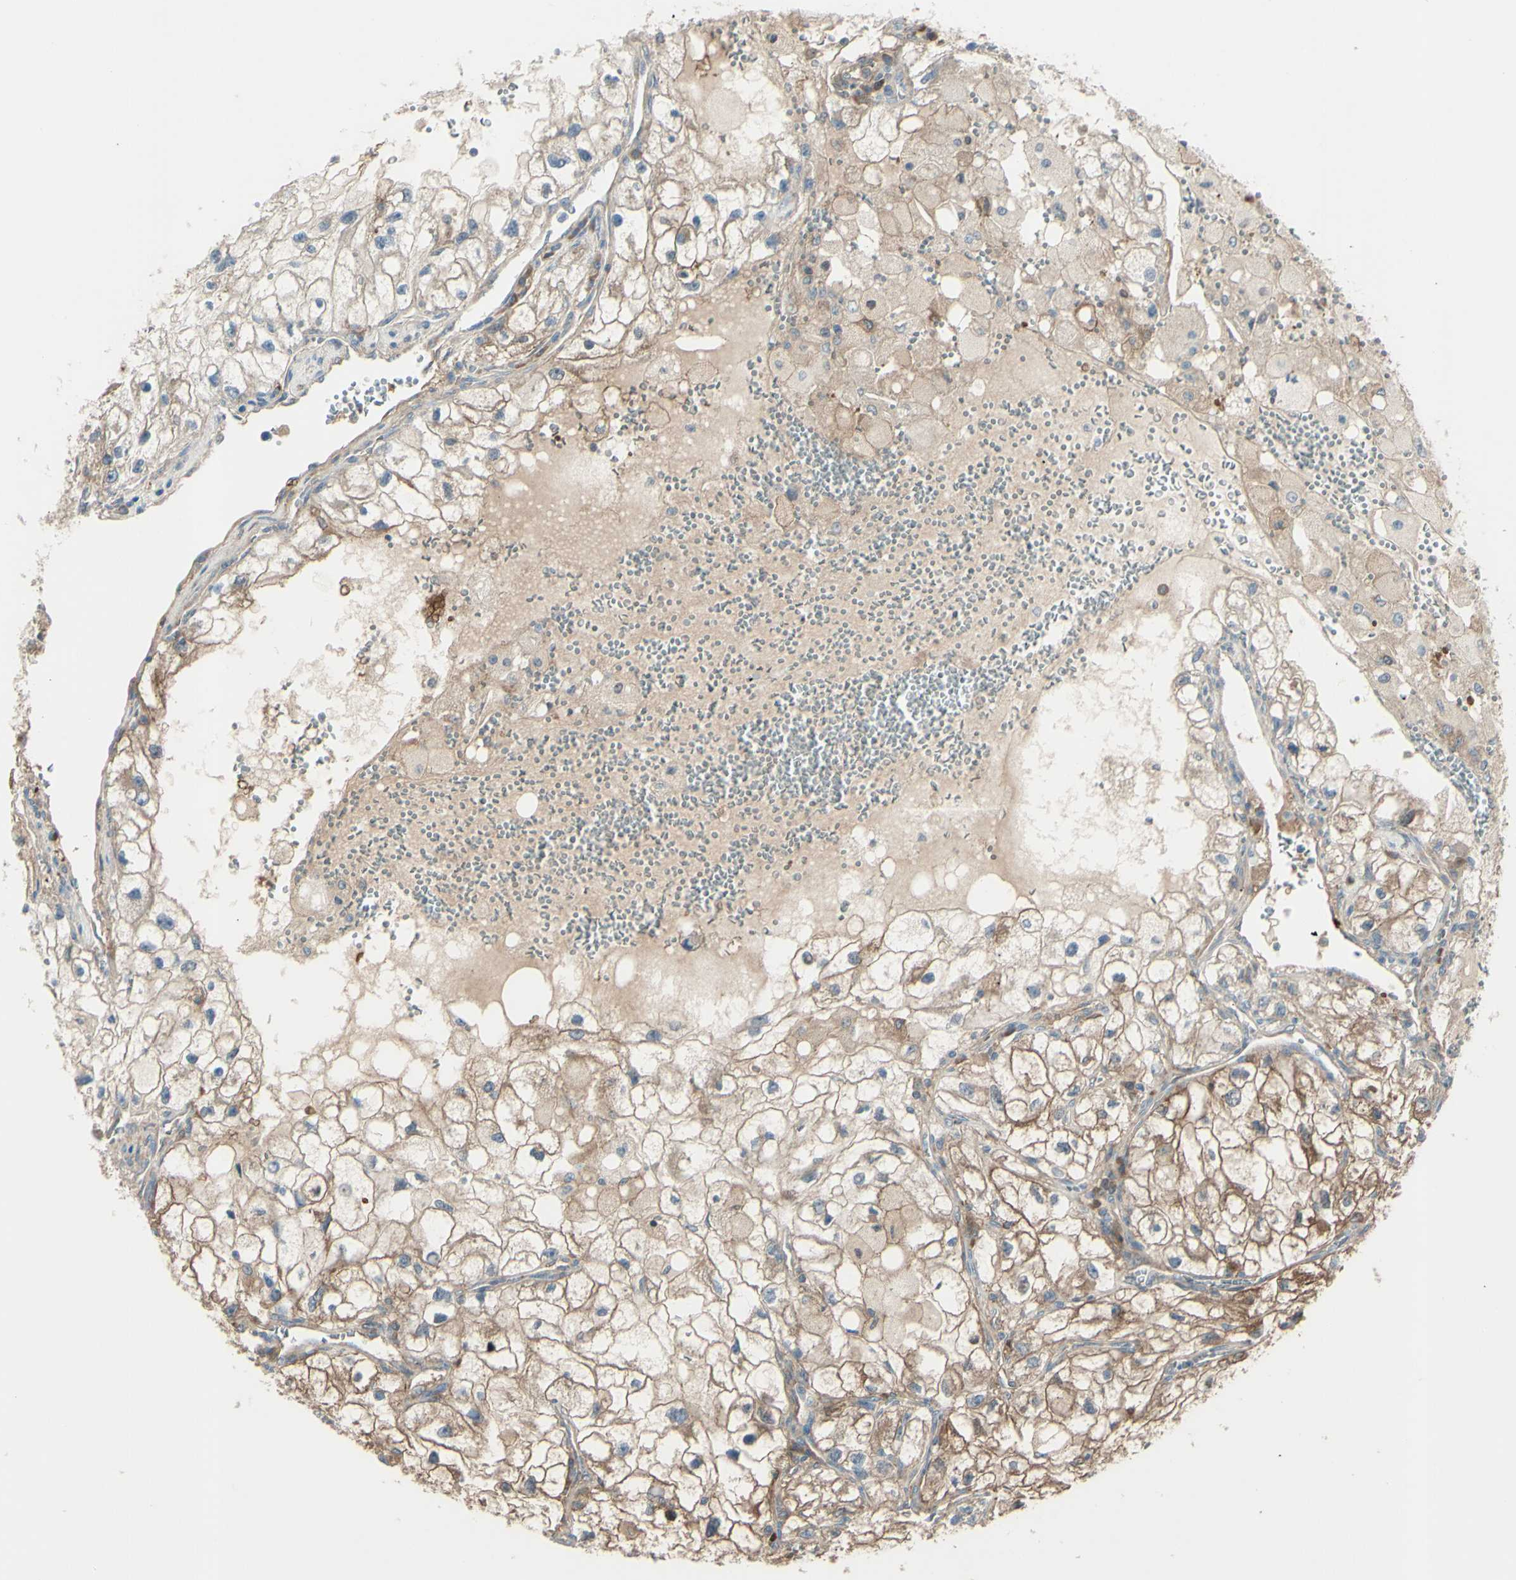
{"staining": {"intensity": "moderate", "quantity": "25%-75%", "location": "cytoplasmic/membranous"}, "tissue": "renal cancer", "cell_type": "Tumor cells", "image_type": "cancer", "snomed": [{"axis": "morphology", "description": "Adenocarcinoma, NOS"}, {"axis": "topography", "description": "Kidney"}], "caption": "Protein staining by immunohistochemistry displays moderate cytoplasmic/membranous positivity in approximately 25%-75% of tumor cells in renal adenocarcinoma. (DAB (3,3'-diaminobenzidine) IHC, brown staining for protein, blue staining for nuclei).", "gene": "IGSF9B", "patient": {"sex": "female", "age": 70}}